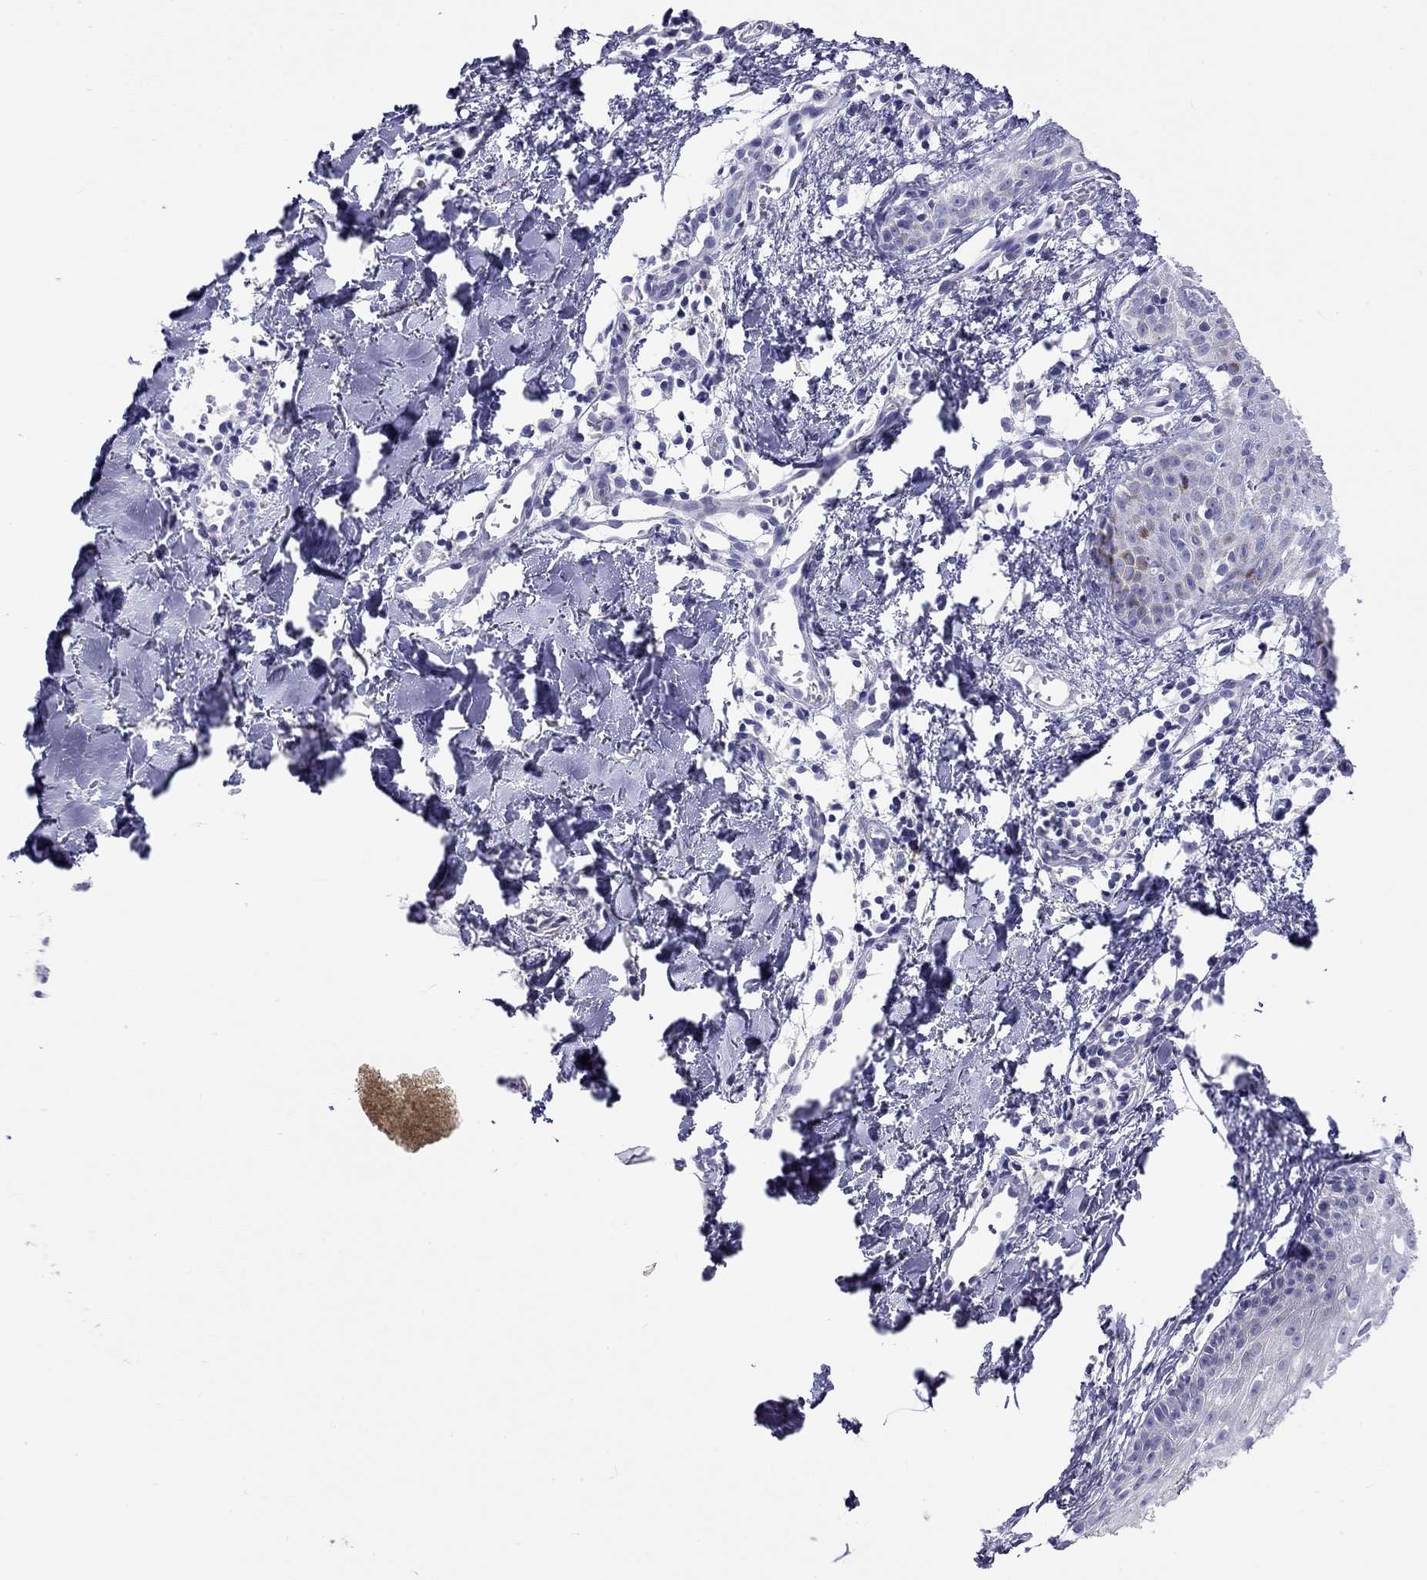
{"staining": {"intensity": "negative", "quantity": "none", "location": "none"}, "tissue": "melanoma", "cell_type": "Tumor cells", "image_type": "cancer", "snomed": [{"axis": "morphology", "description": "Malignant melanoma, NOS"}, {"axis": "topography", "description": "Skin"}], "caption": "Tumor cells are negative for protein expression in human malignant melanoma.", "gene": "SLC46A2", "patient": {"sex": "male", "age": 51}}